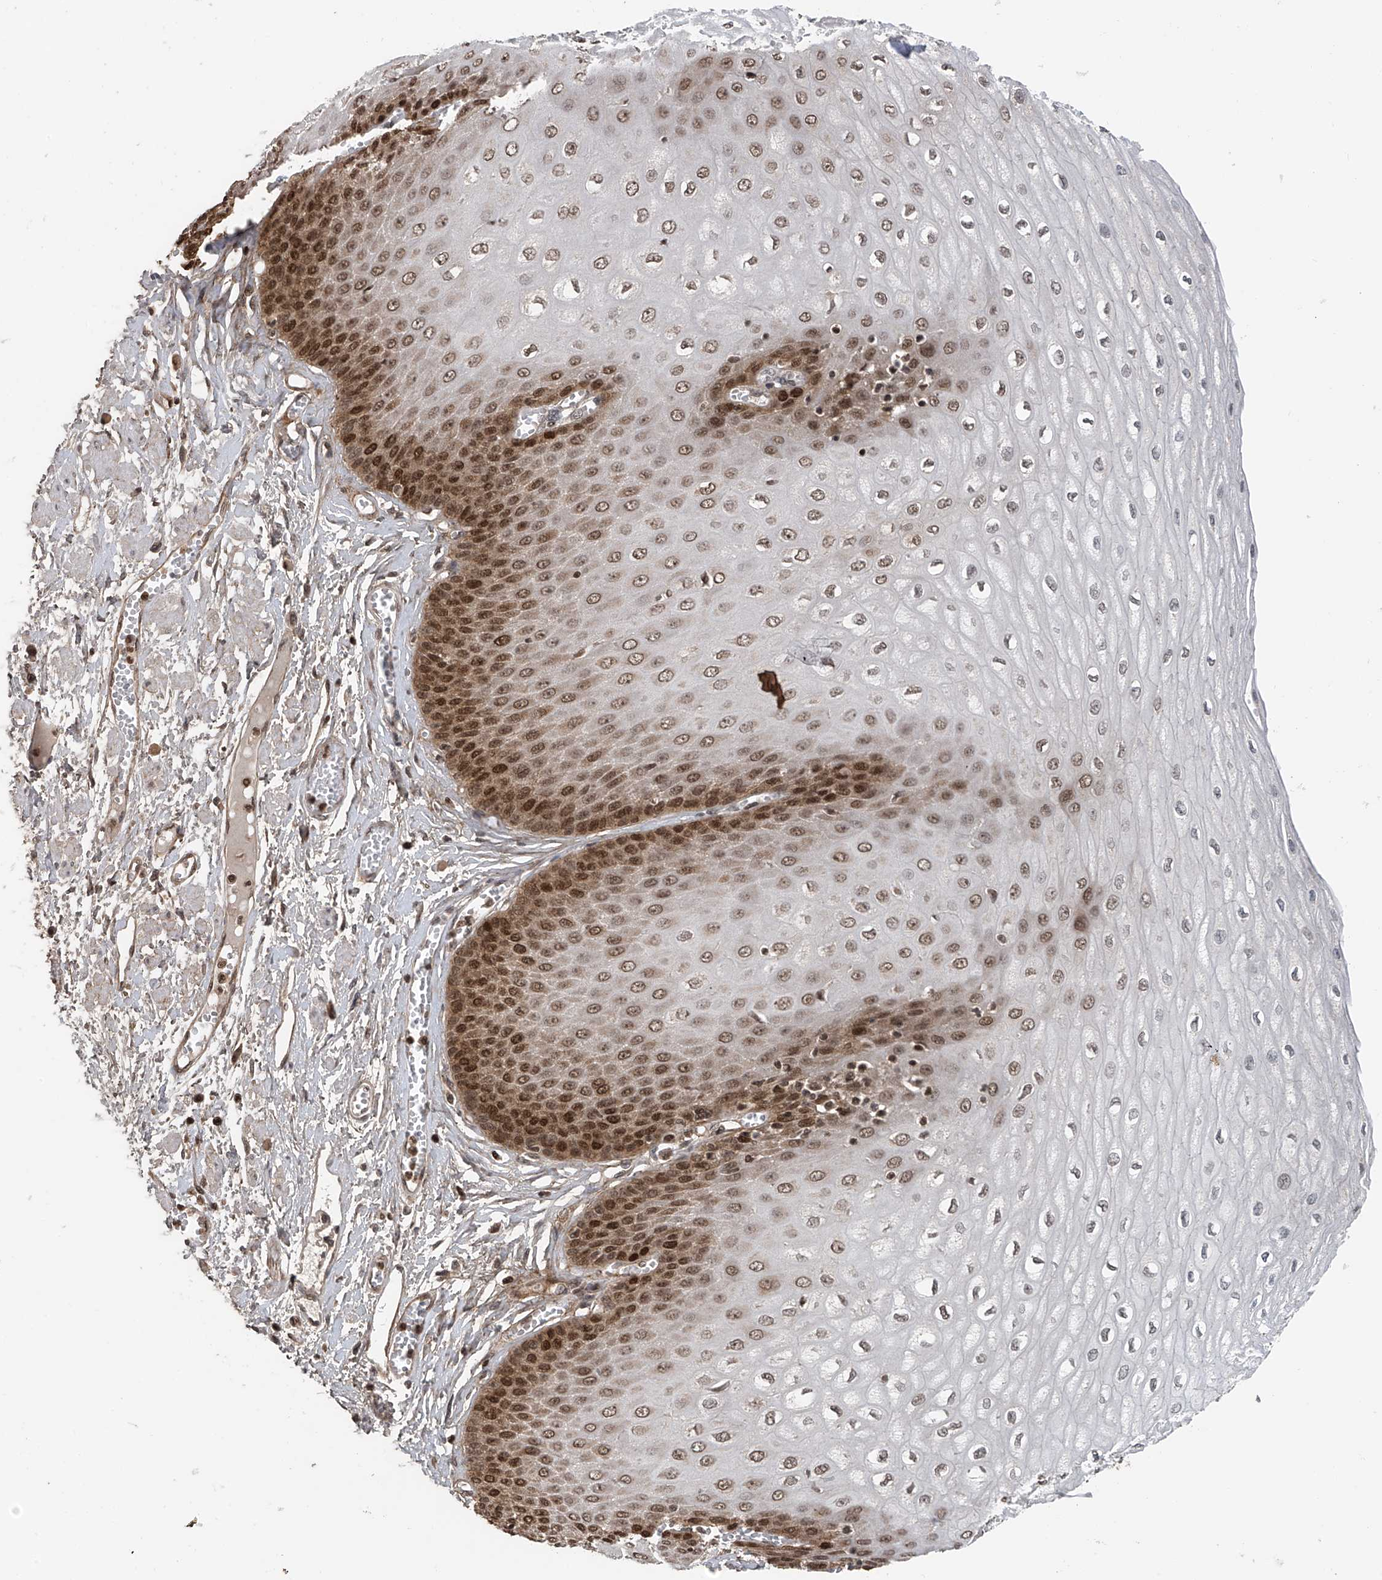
{"staining": {"intensity": "strong", "quantity": ">75%", "location": "nuclear"}, "tissue": "esophagus", "cell_type": "Squamous epithelial cells", "image_type": "normal", "snomed": [{"axis": "morphology", "description": "Normal tissue, NOS"}, {"axis": "topography", "description": "Esophagus"}], "caption": "Unremarkable esophagus displays strong nuclear staining in approximately >75% of squamous epithelial cells, visualized by immunohistochemistry. Using DAB (3,3'-diaminobenzidine) (brown) and hematoxylin (blue) stains, captured at high magnification using brightfield microscopy.", "gene": "DNAJC9", "patient": {"sex": "male", "age": 60}}